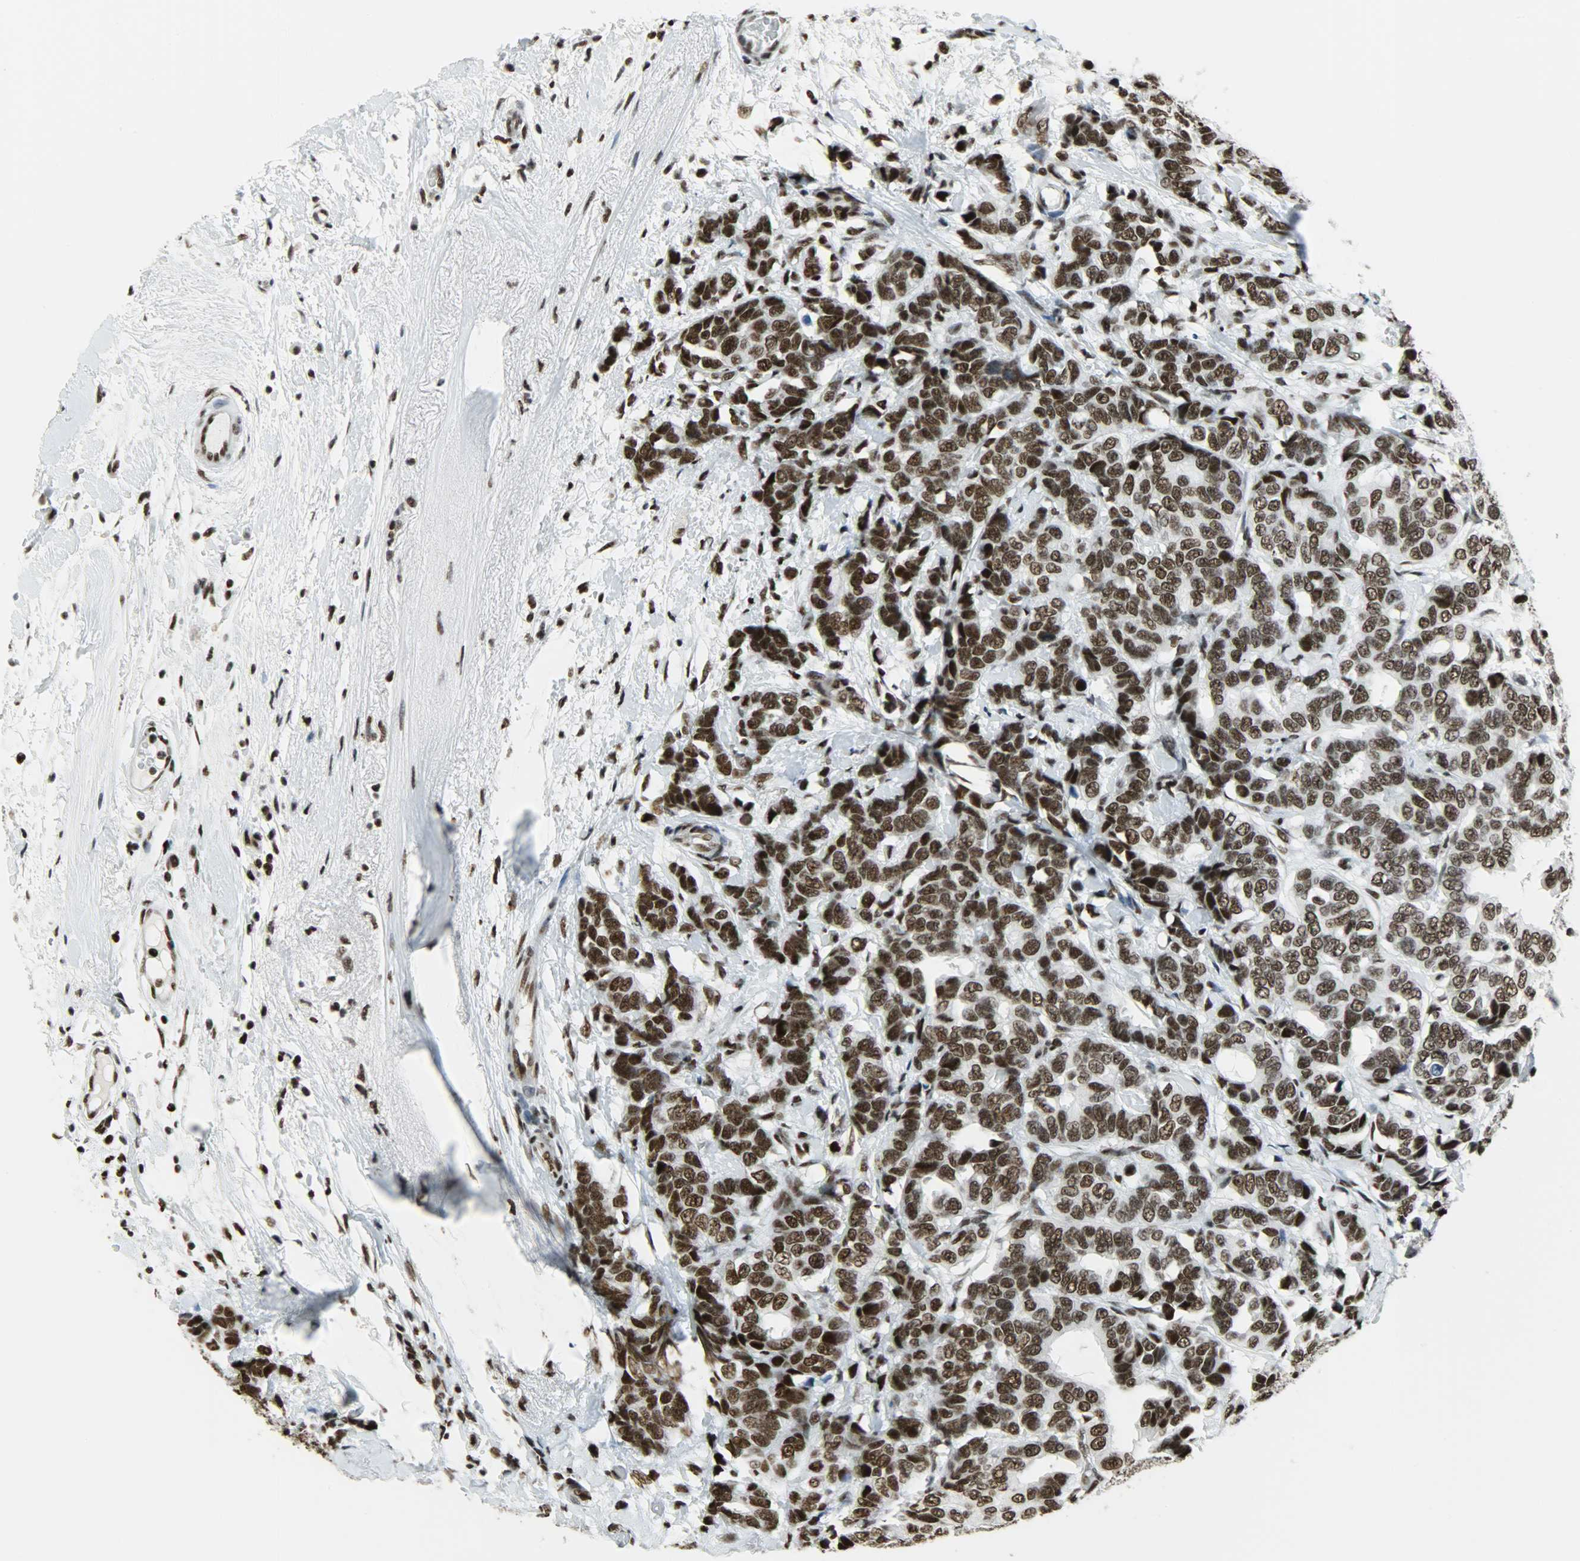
{"staining": {"intensity": "strong", "quantity": ">75%", "location": "nuclear"}, "tissue": "breast cancer", "cell_type": "Tumor cells", "image_type": "cancer", "snomed": [{"axis": "morphology", "description": "Duct carcinoma"}, {"axis": "topography", "description": "Breast"}], "caption": "This micrograph shows immunohistochemistry (IHC) staining of breast cancer, with high strong nuclear staining in about >75% of tumor cells.", "gene": "SNRPA", "patient": {"sex": "female", "age": 87}}